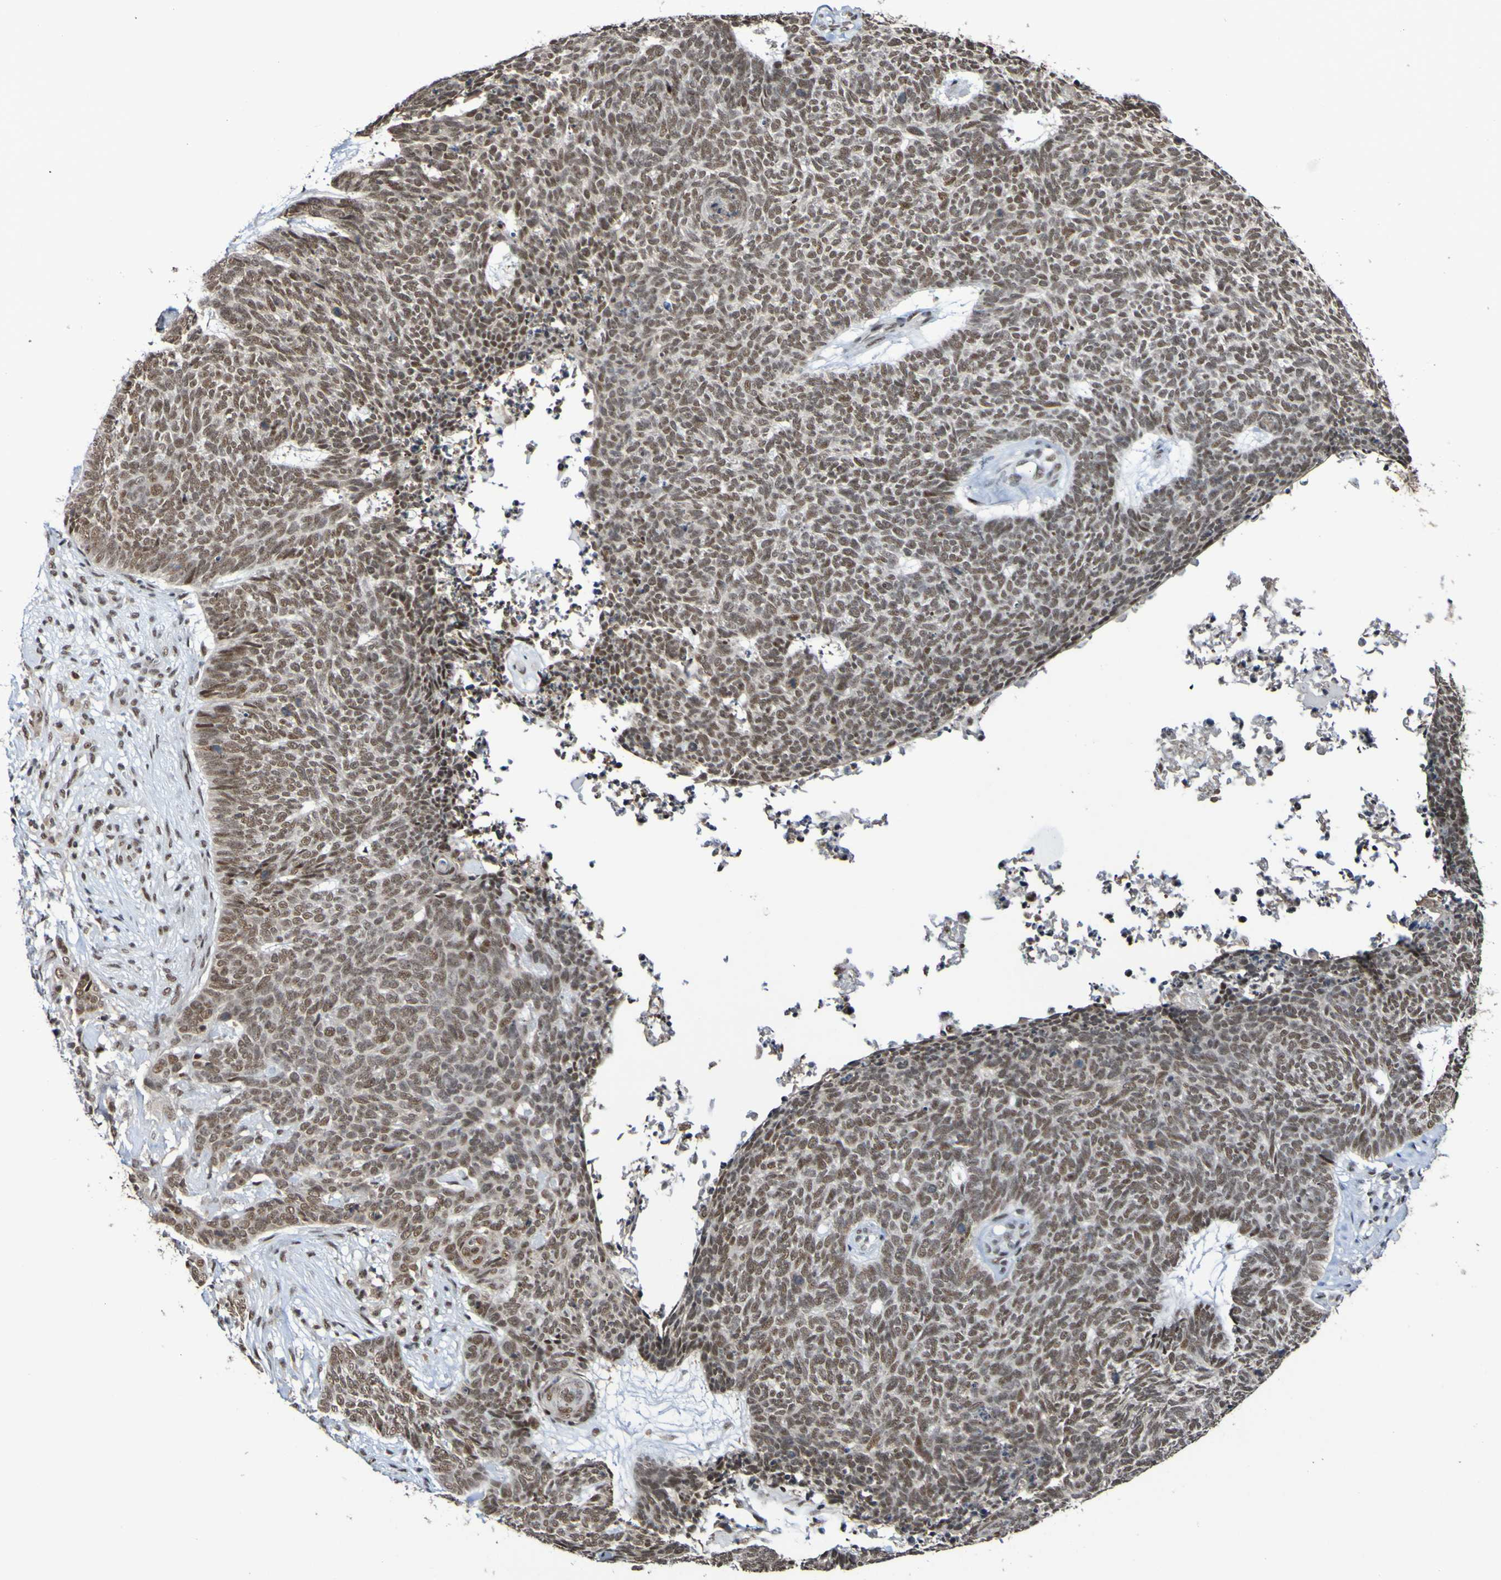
{"staining": {"intensity": "moderate", "quantity": ">75%", "location": "nuclear"}, "tissue": "skin cancer", "cell_type": "Tumor cells", "image_type": "cancer", "snomed": [{"axis": "morphology", "description": "Basal cell carcinoma"}, {"axis": "topography", "description": "Skin"}], "caption": "Protein staining of basal cell carcinoma (skin) tissue exhibits moderate nuclear expression in approximately >75% of tumor cells.", "gene": "CDC5L", "patient": {"sex": "female", "age": 84}}